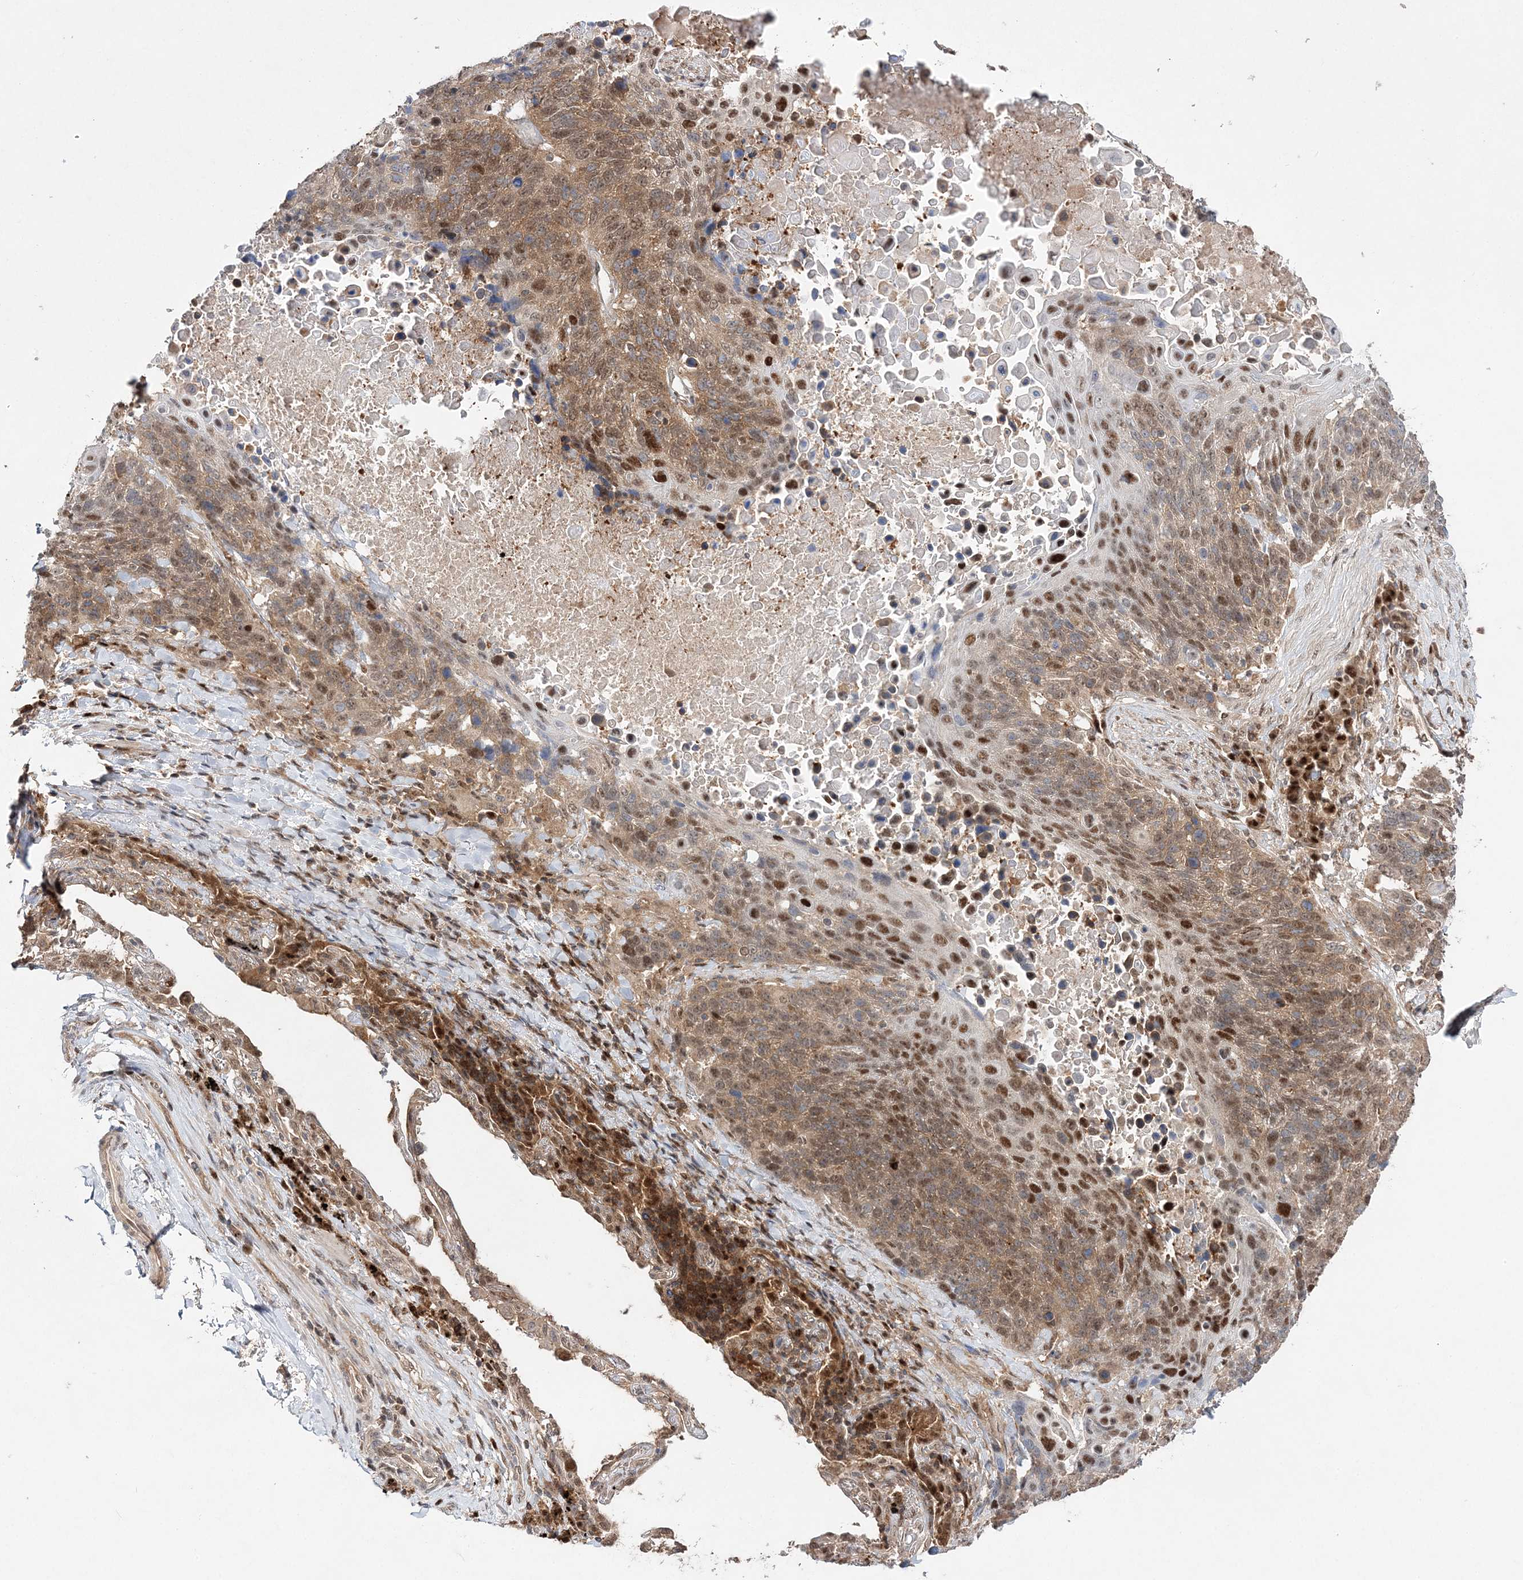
{"staining": {"intensity": "moderate", "quantity": ">75%", "location": "cytoplasmic/membranous,nuclear"}, "tissue": "lung cancer", "cell_type": "Tumor cells", "image_type": "cancer", "snomed": [{"axis": "morphology", "description": "Squamous cell carcinoma, NOS"}, {"axis": "topography", "description": "Lung"}], "caption": "This image exhibits lung cancer (squamous cell carcinoma) stained with IHC to label a protein in brown. The cytoplasmic/membranous and nuclear of tumor cells show moderate positivity for the protein. Nuclei are counter-stained blue.", "gene": "NIF3L1", "patient": {"sex": "male", "age": 66}}